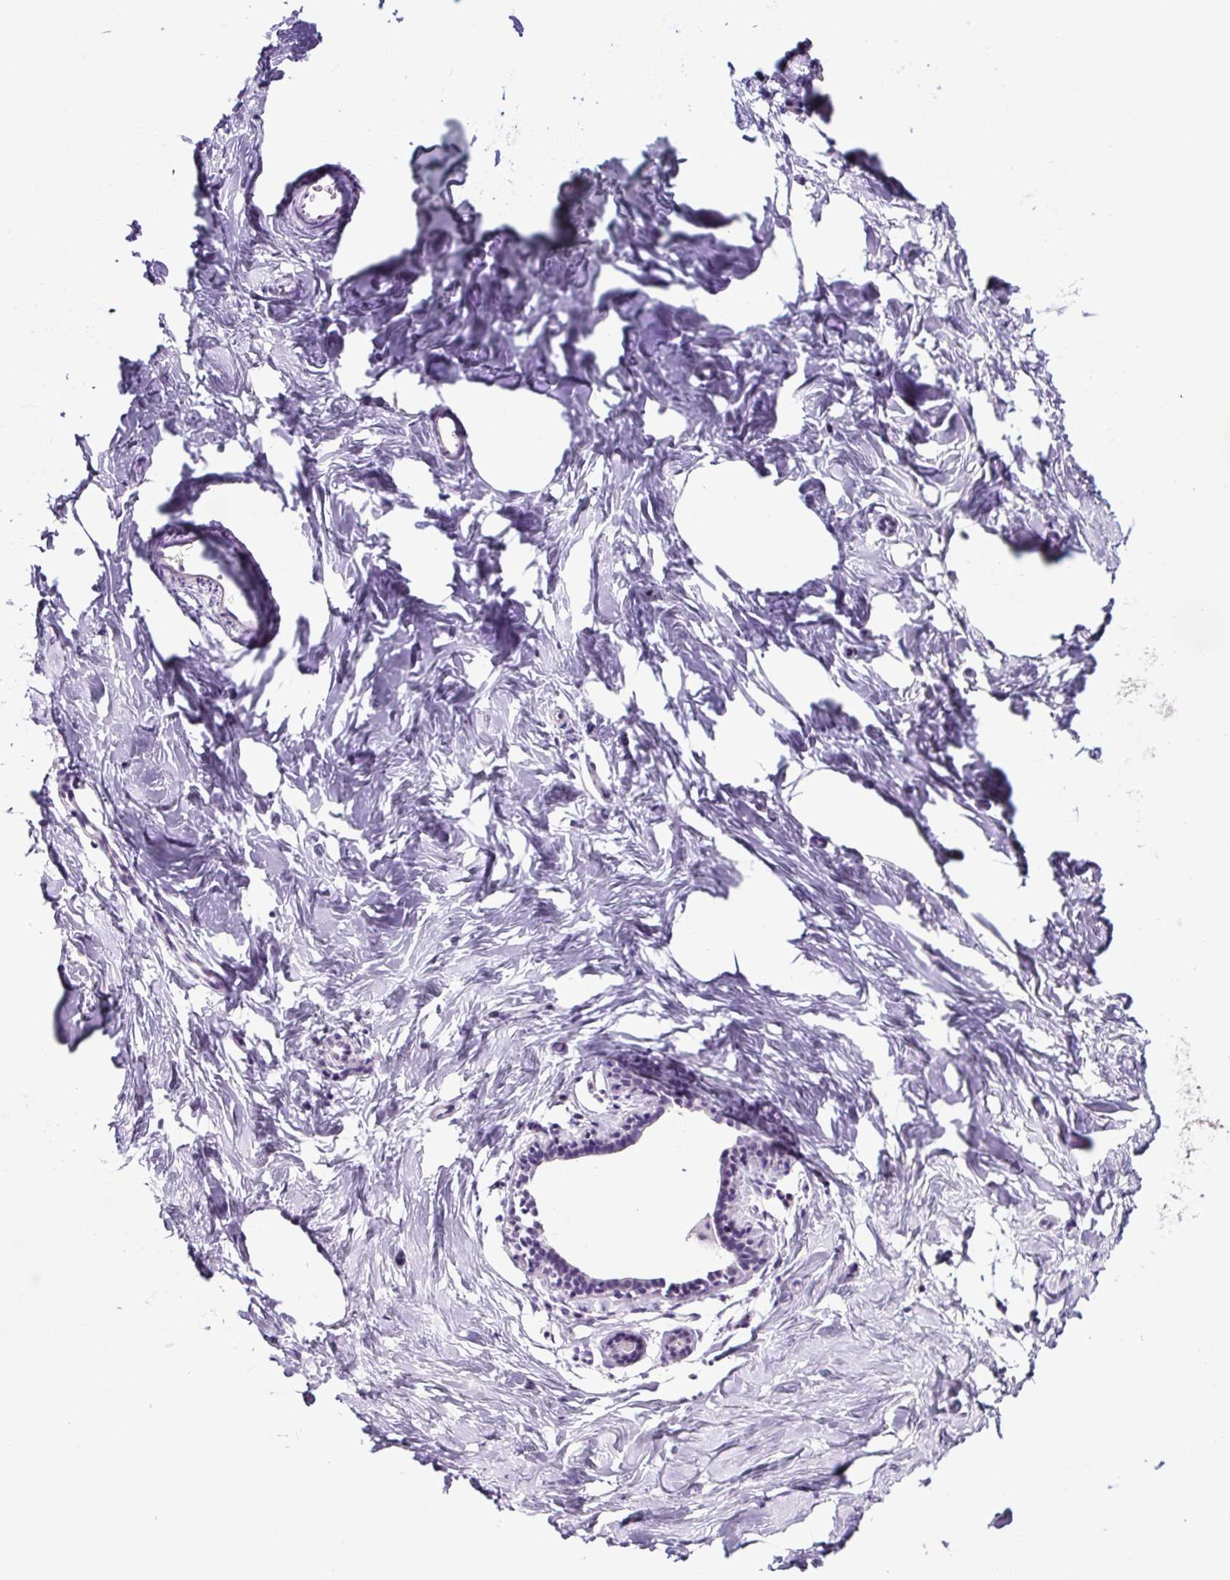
{"staining": {"intensity": "negative", "quantity": "none", "location": "none"}, "tissue": "breast", "cell_type": "Adipocytes", "image_type": "normal", "snomed": [{"axis": "morphology", "description": "Normal tissue, NOS"}, {"axis": "topography", "description": "Breast"}], "caption": "Immunohistochemistry (IHC) photomicrograph of unremarkable human breast stained for a protein (brown), which exhibits no expression in adipocytes. (Immunohistochemistry, brightfield microscopy, high magnification).", "gene": "TAFA3", "patient": {"sex": "female", "age": 23}}